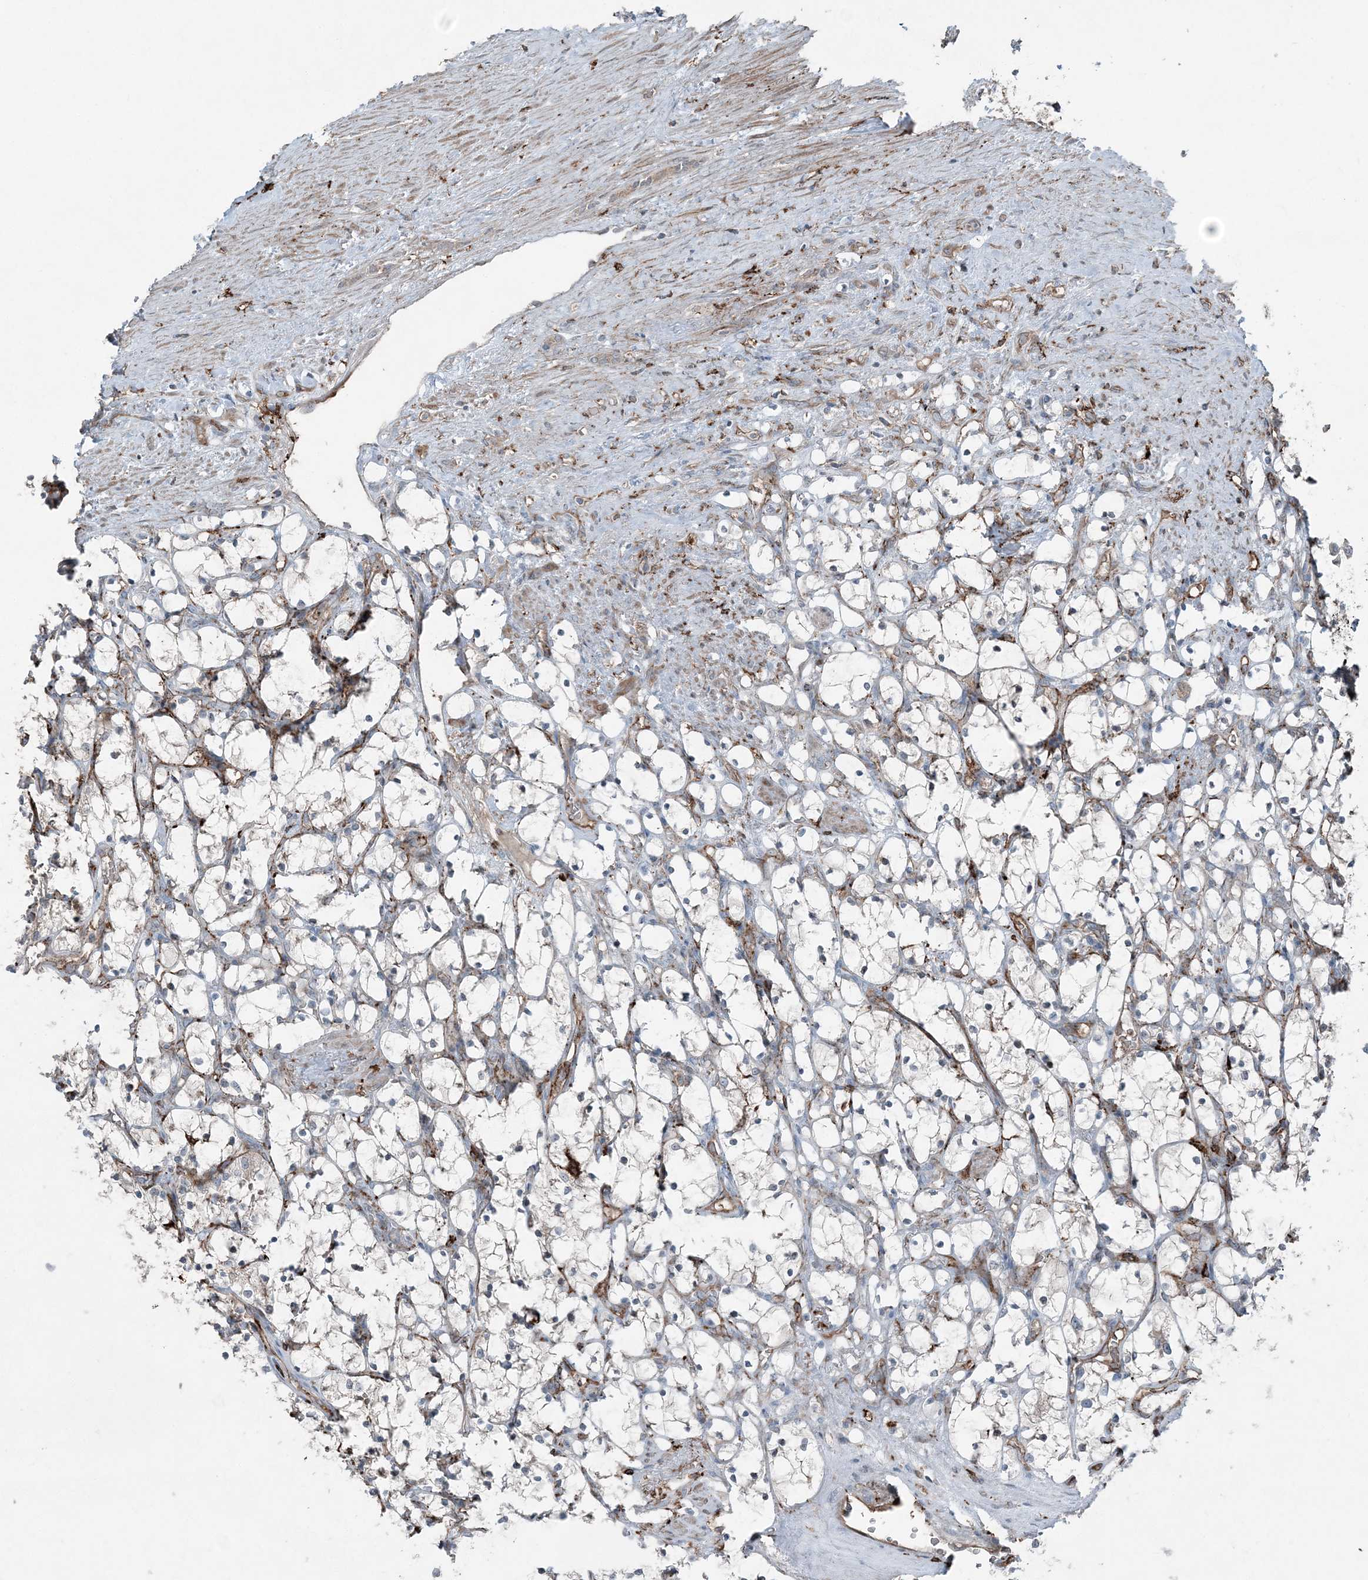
{"staining": {"intensity": "negative", "quantity": "none", "location": "none"}, "tissue": "renal cancer", "cell_type": "Tumor cells", "image_type": "cancer", "snomed": [{"axis": "morphology", "description": "Adenocarcinoma, NOS"}, {"axis": "topography", "description": "Kidney"}], "caption": "An image of adenocarcinoma (renal) stained for a protein reveals no brown staining in tumor cells.", "gene": "KY", "patient": {"sex": "female", "age": 69}}